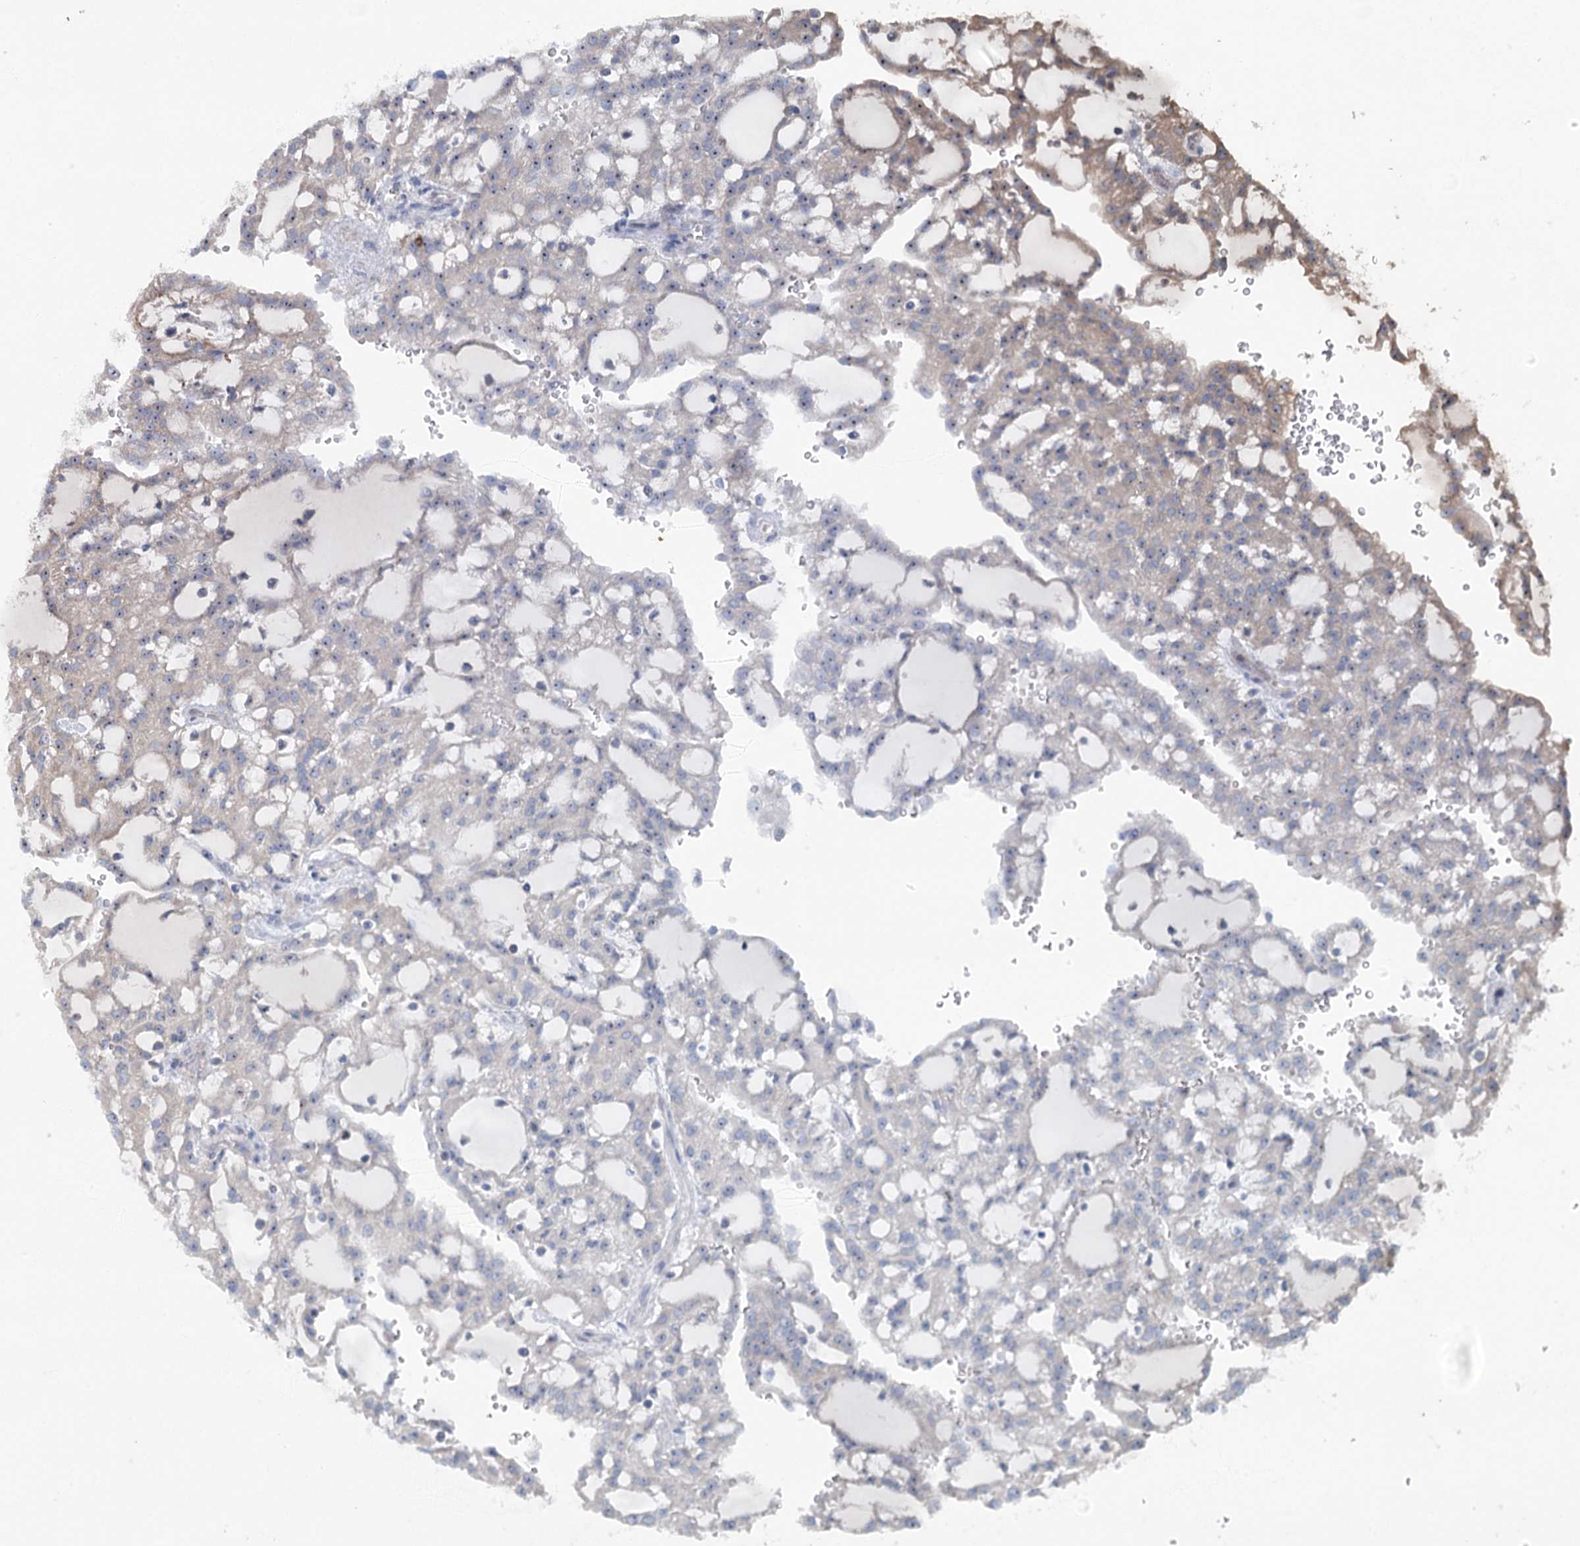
{"staining": {"intensity": "weak", "quantity": "<25%", "location": "cytoplasmic/membranous"}, "tissue": "renal cancer", "cell_type": "Tumor cells", "image_type": "cancer", "snomed": [{"axis": "morphology", "description": "Adenocarcinoma, NOS"}, {"axis": "topography", "description": "Kidney"}], "caption": "This is an IHC image of human renal cancer. There is no expression in tumor cells.", "gene": "MARK2", "patient": {"sex": "male", "age": 63}}